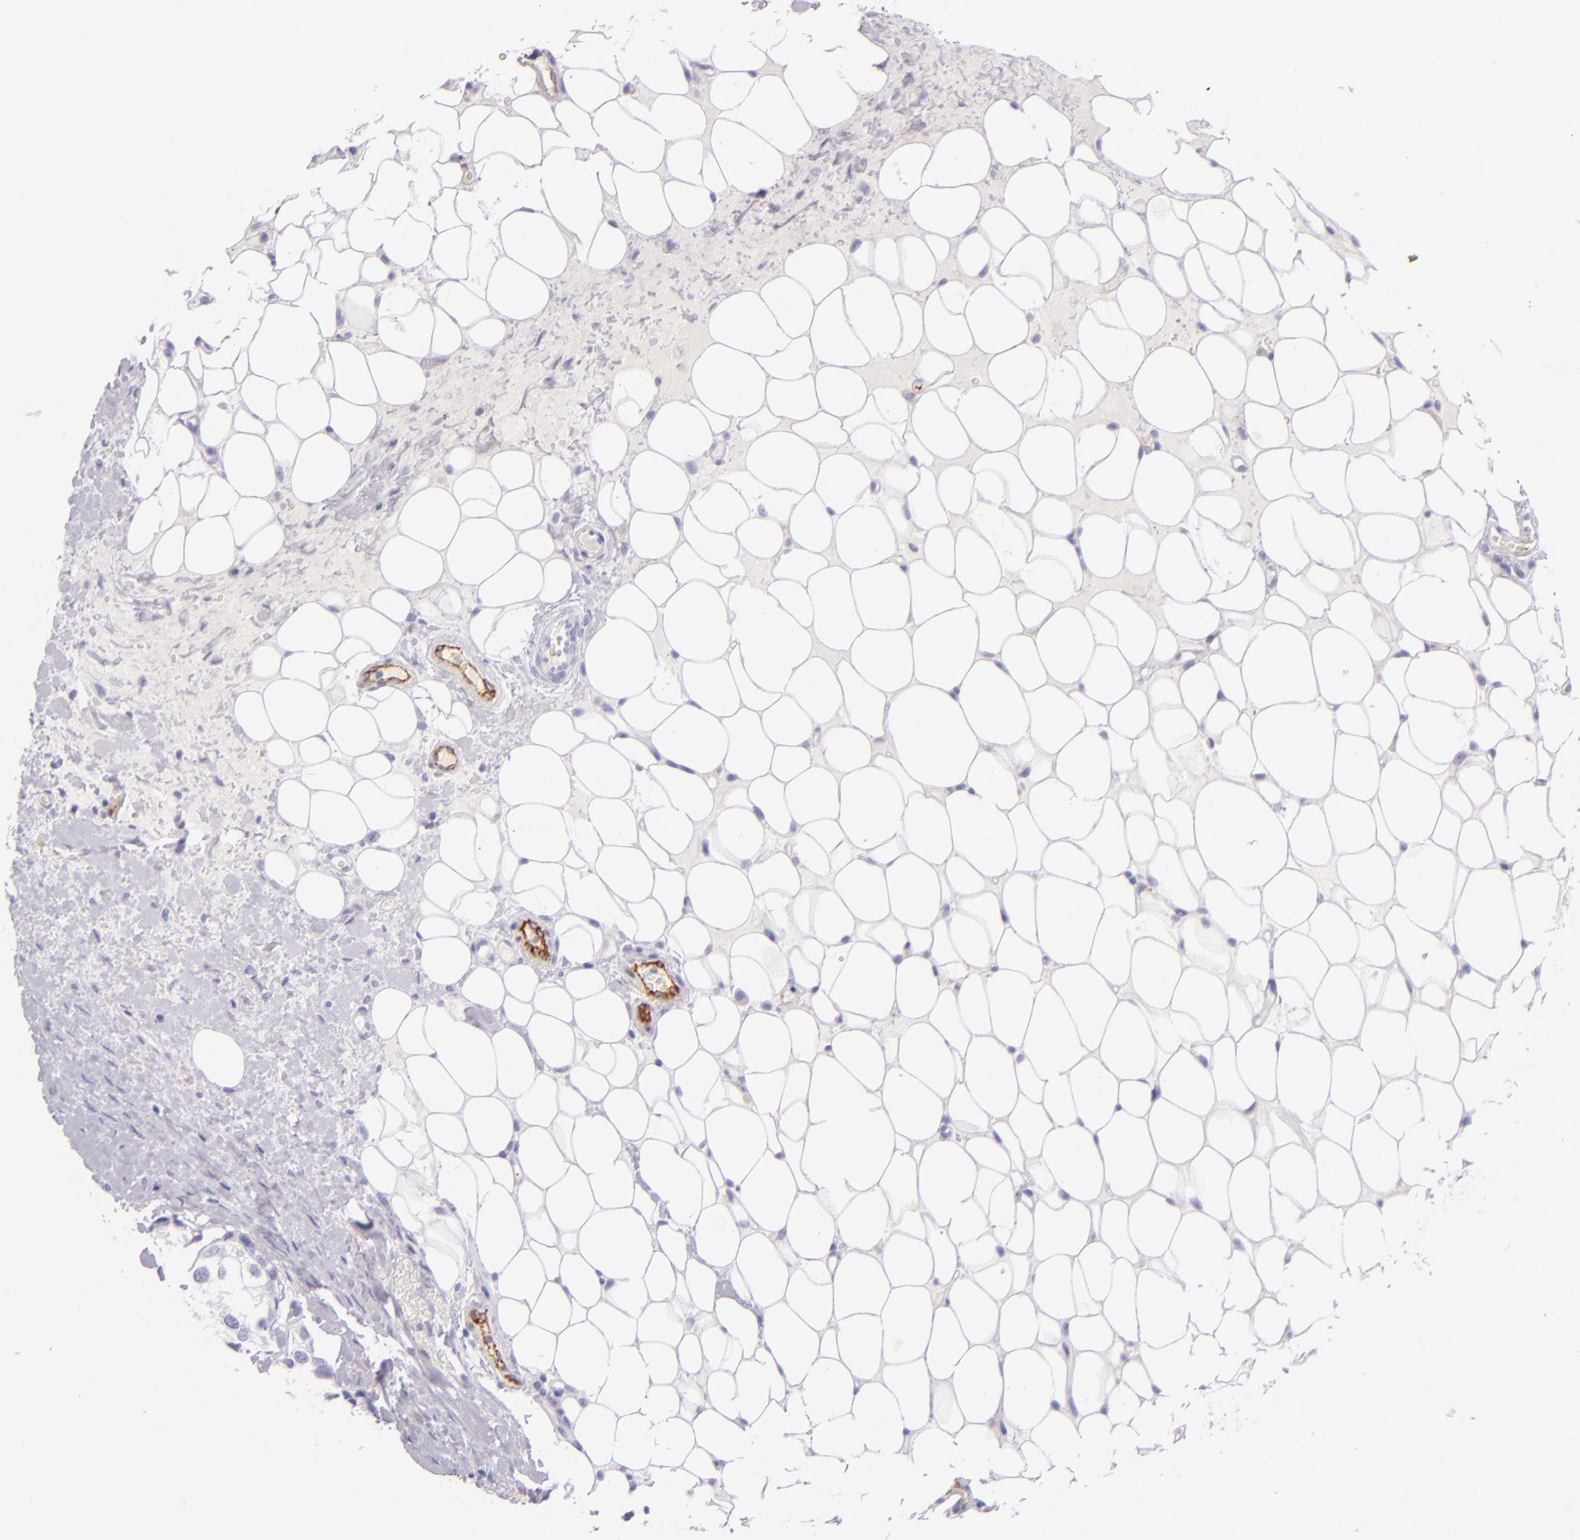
{"staining": {"intensity": "negative", "quantity": "none", "location": "none"}, "tissue": "breast cancer", "cell_type": "Tumor cells", "image_type": "cancer", "snomed": [{"axis": "morphology", "description": "Duct carcinoma"}, {"axis": "topography", "description": "Breast"}], "caption": "Immunohistochemical staining of breast cancer (infiltrating ductal carcinoma) shows no significant staining in tumor cells.", "gene": "SELP", "patient": {"sex": "female", "age": 68}}